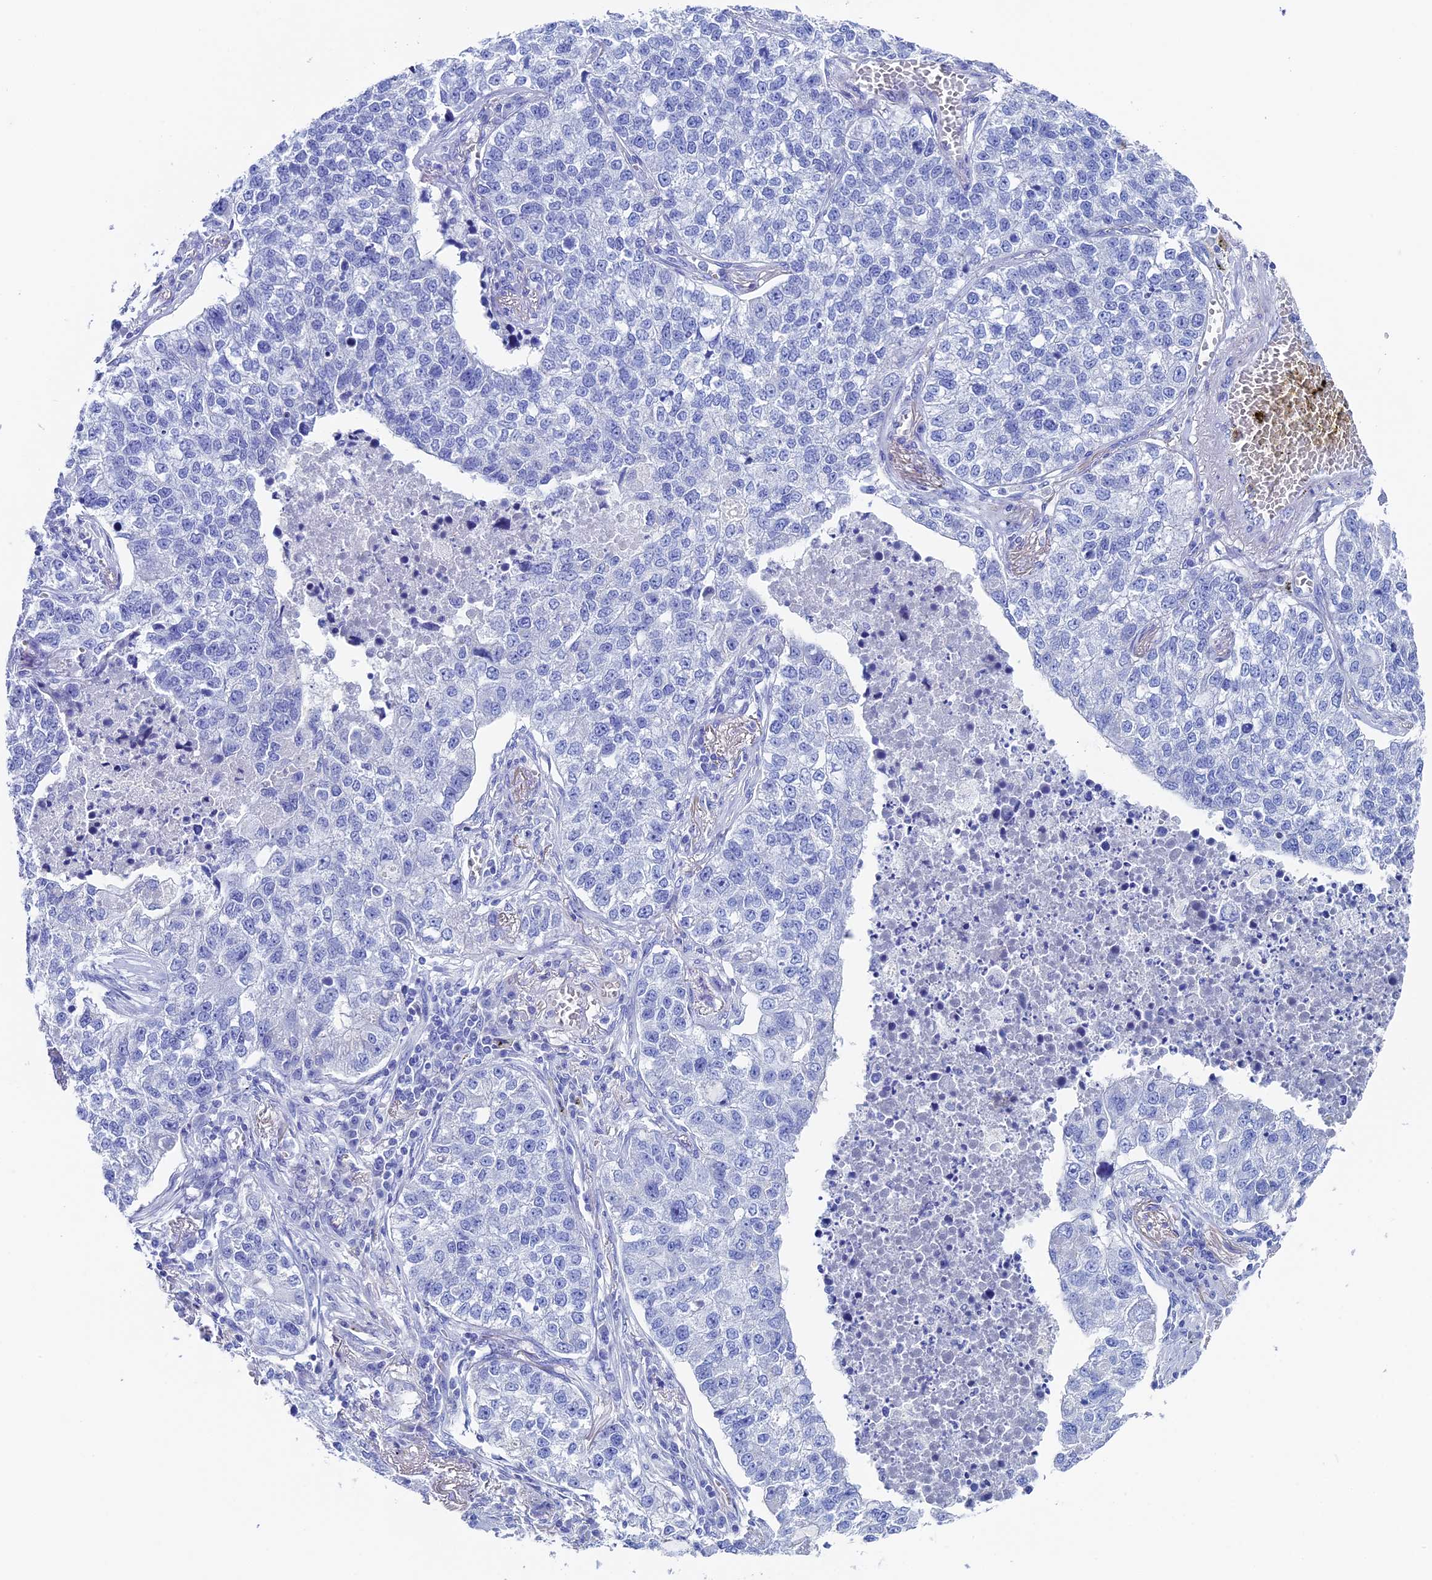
{"staining": {"intensity": "negative", "quantity": "none", "location": "none"}, "tissue": "lung cancer", "cell_type": "Tumor cells", "image_type": "cancer", "snomed": [{"axis": "morphology", "description": "Adenocarcinoma, NOS"}, {"axis": "topography", "description": "Lung"}], "caption": "An immunohistochemistry photomicrograph of lung cancer (adenocarcinoma) is shown. There is no staining in tumor cells of lung cancer (adenocarcinoma).", "gene": "UNC119", "patient": {"sex": "male", "age": 49}}